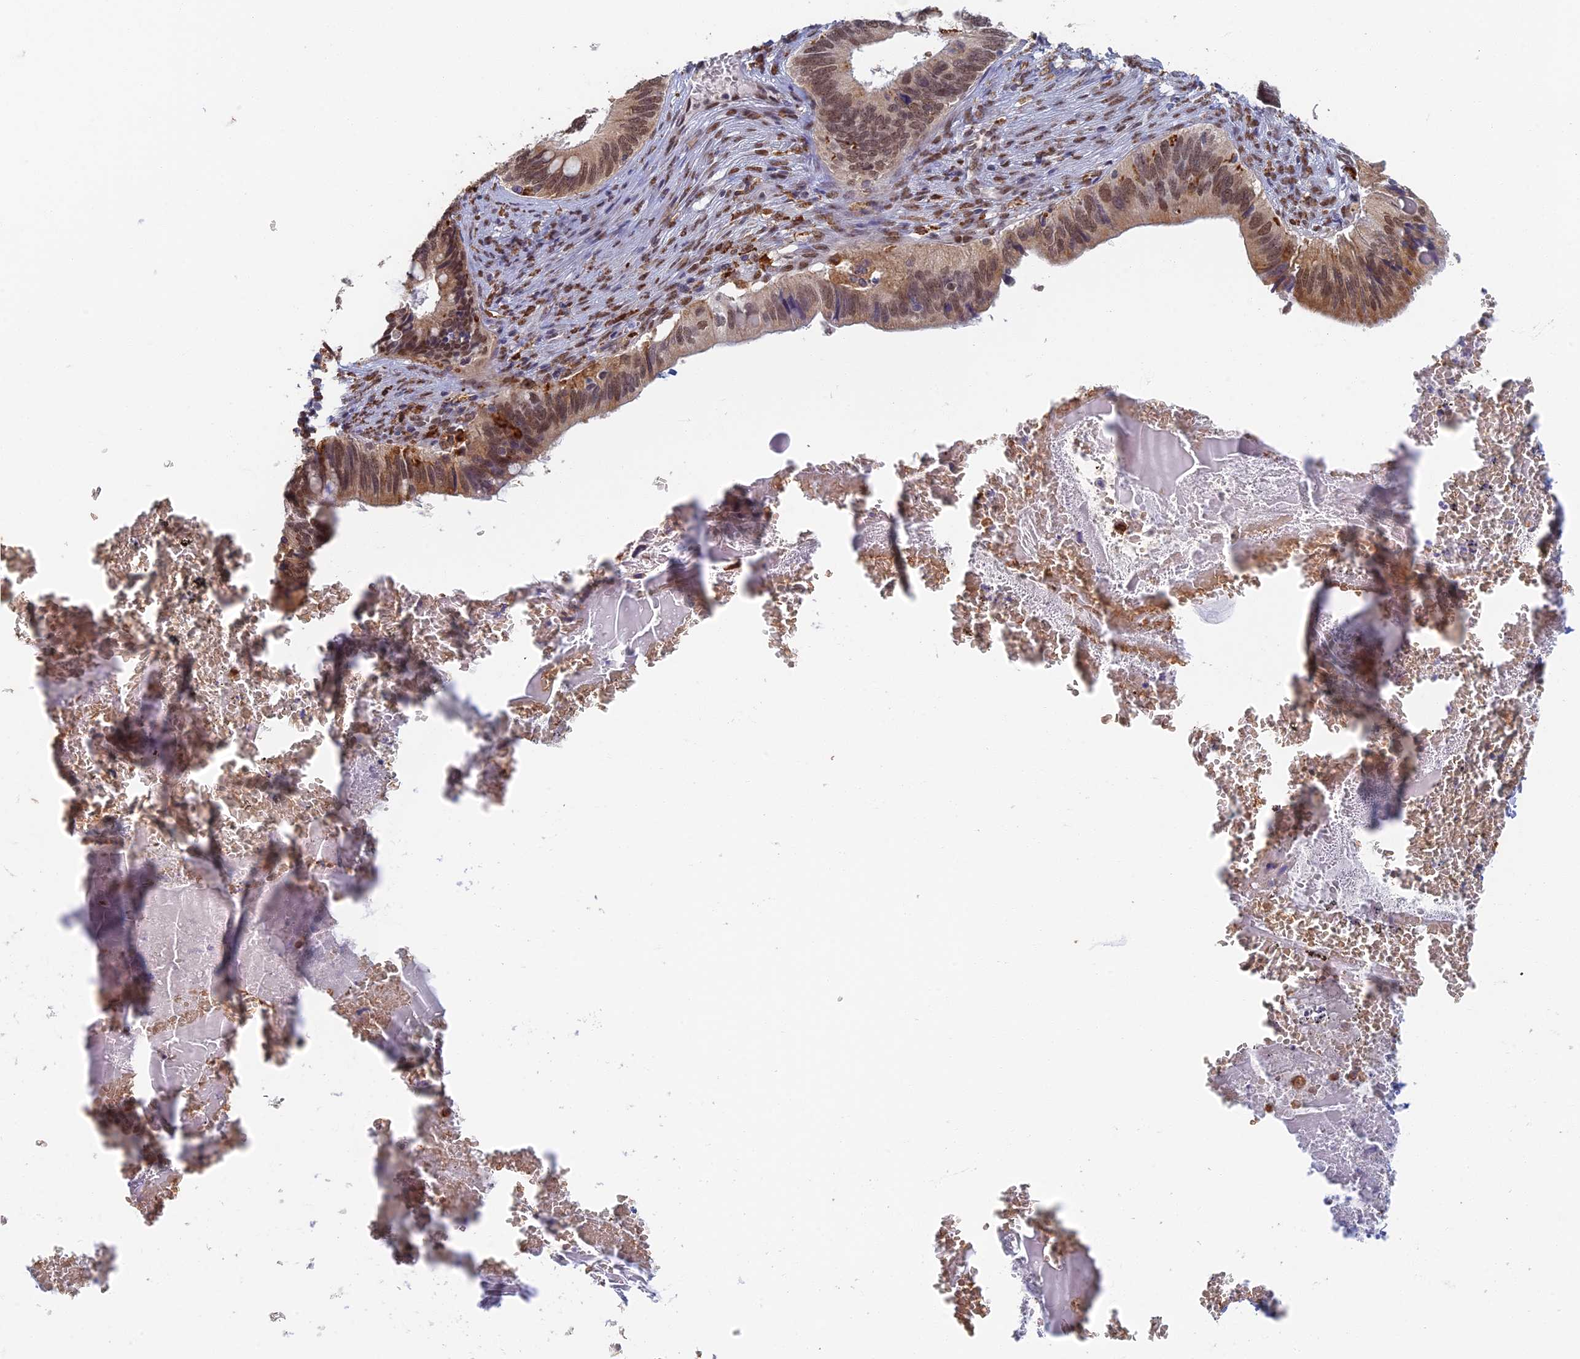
{"staining": {"intensity": "moderate", "quantity": "25%-75%", "location": "nuclear"}, "tissue": "cervical cancer", "cell_type": "Tumor cells", "image_type": "cancer", "snomed": [{"axis": "morphology", "description": "Adenocarcinoma, NOS"}, {"axis": "topography", "description": "Cervix"}], "caption": "High-power microscopy captured an immunohistochemistry (IHC) image of cervical cancer, revealing moderate nuclear positivity in about 25%-75% of tumor cells.", "gene": "GPATCH1", "patient": {"sex": "female", "age": 42}}